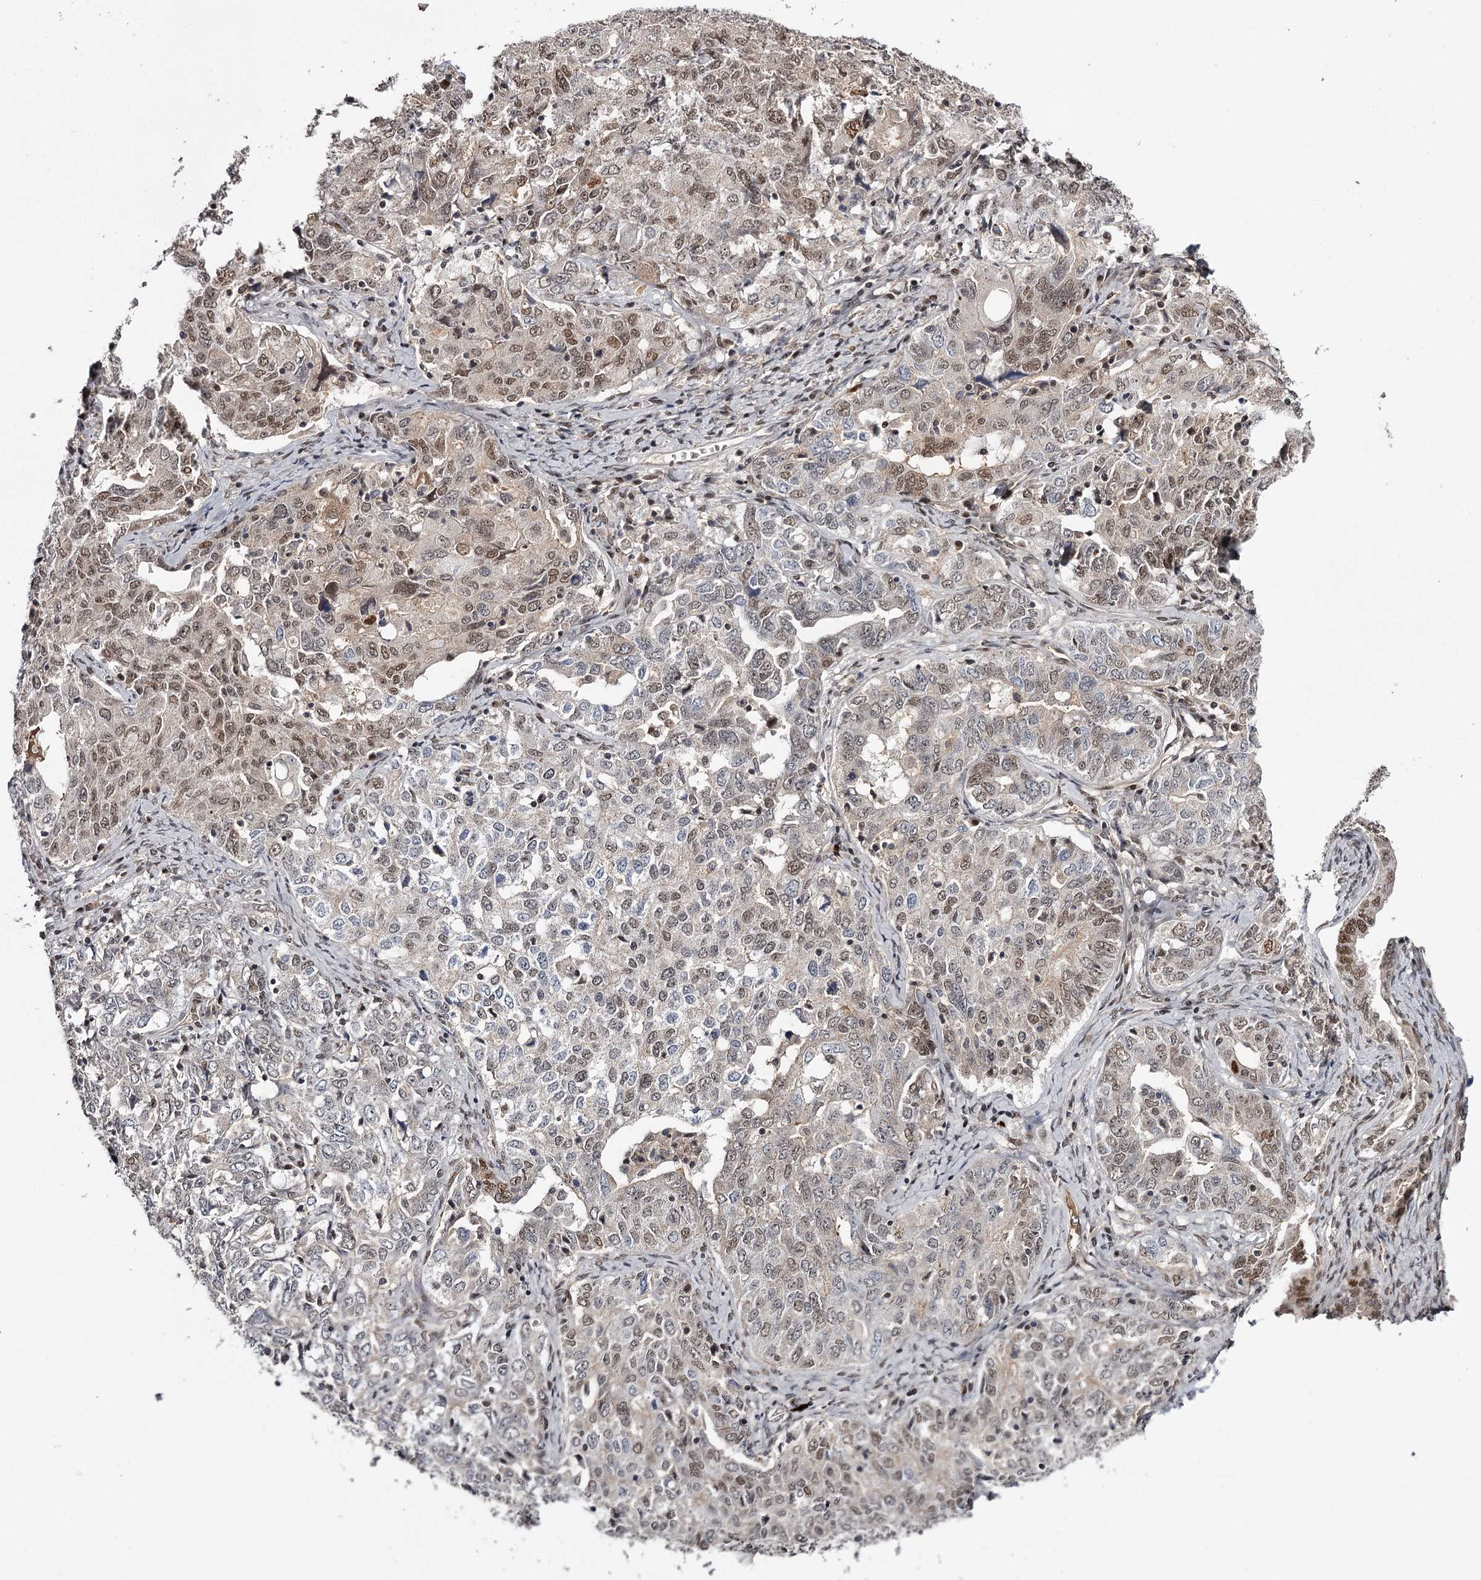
{"staining": {"intensity": "moderate", "quantity": "25%-75%", "location": "nuclear"}, "tissue": "ovarian cancer", "cell_type": "Tumor cells", "image_type": "cancer", "snomed": [{"axis": "morphology", "description": "Carcinoma, endometroid"}, {"axis": "topography", "description": "Ovary"}], "caption": "Brown immunohistochemical staining in endometroid carcinoma (ovarian) displays moderate nuclear positivity in about 25%-75% of tumor cells.", "gene": "TTC33", "patient": {"sex": "female", "age": 62}}